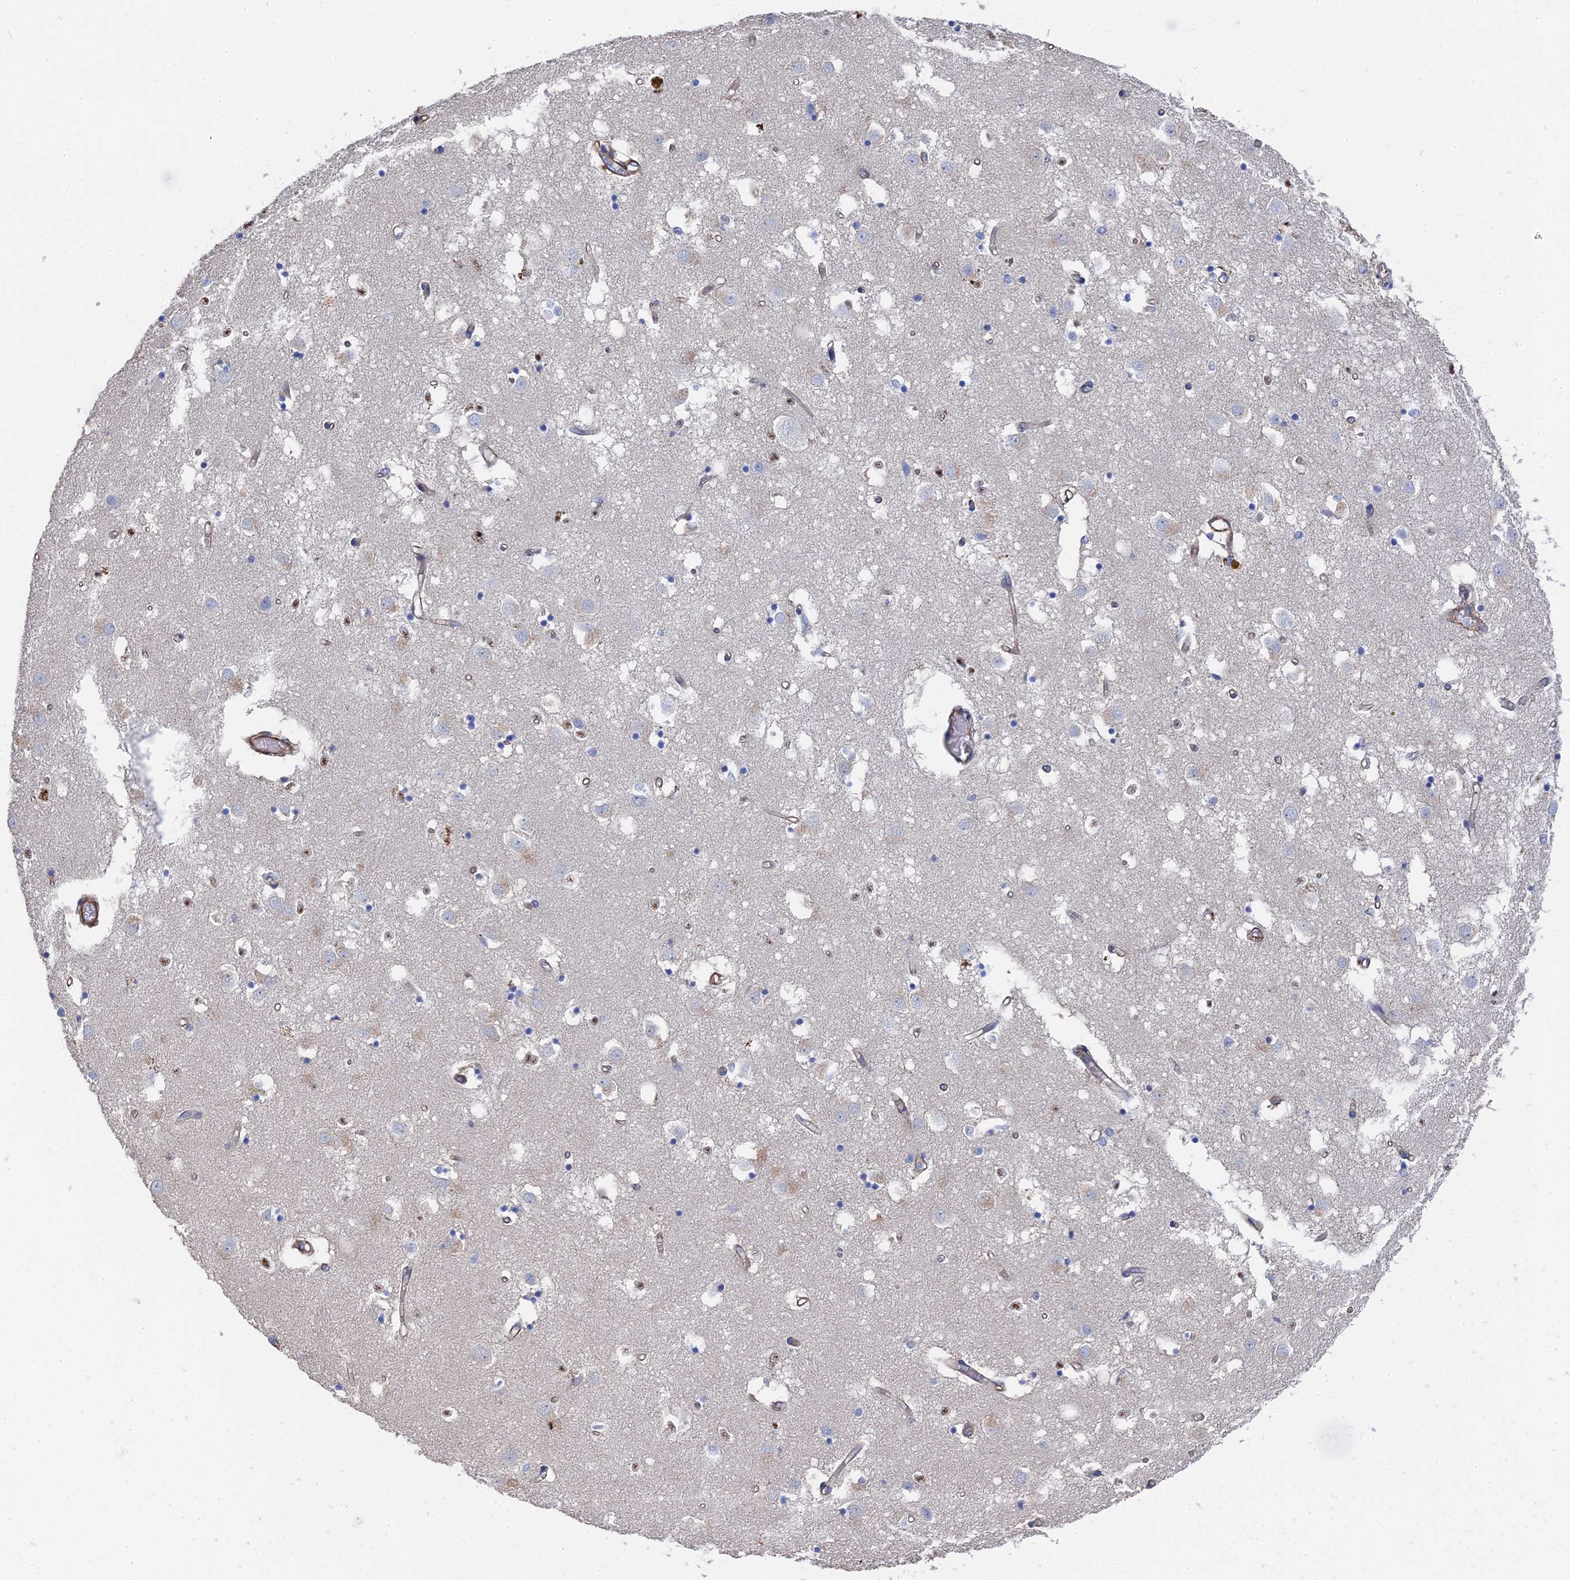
{"staining": {"intensity": "moderate", "quantity": "<25%", "location": "nuclear"}, "tissue": "caudate", "cell_type": "Glial cells", "image_type": "normal", "snomed": [{"axis": "morphology", "description": "Normal tissue, NOS"}, {"axis": "topography", "description": "Lateral ventricle wall"}], "caption": "Immunohistochemical staining of benign caudate shows moderate nuclear protein expression in approximately <25% of glial cells.", "gene": "STRA6", "patient": {"sex": "male", "age": 70}}